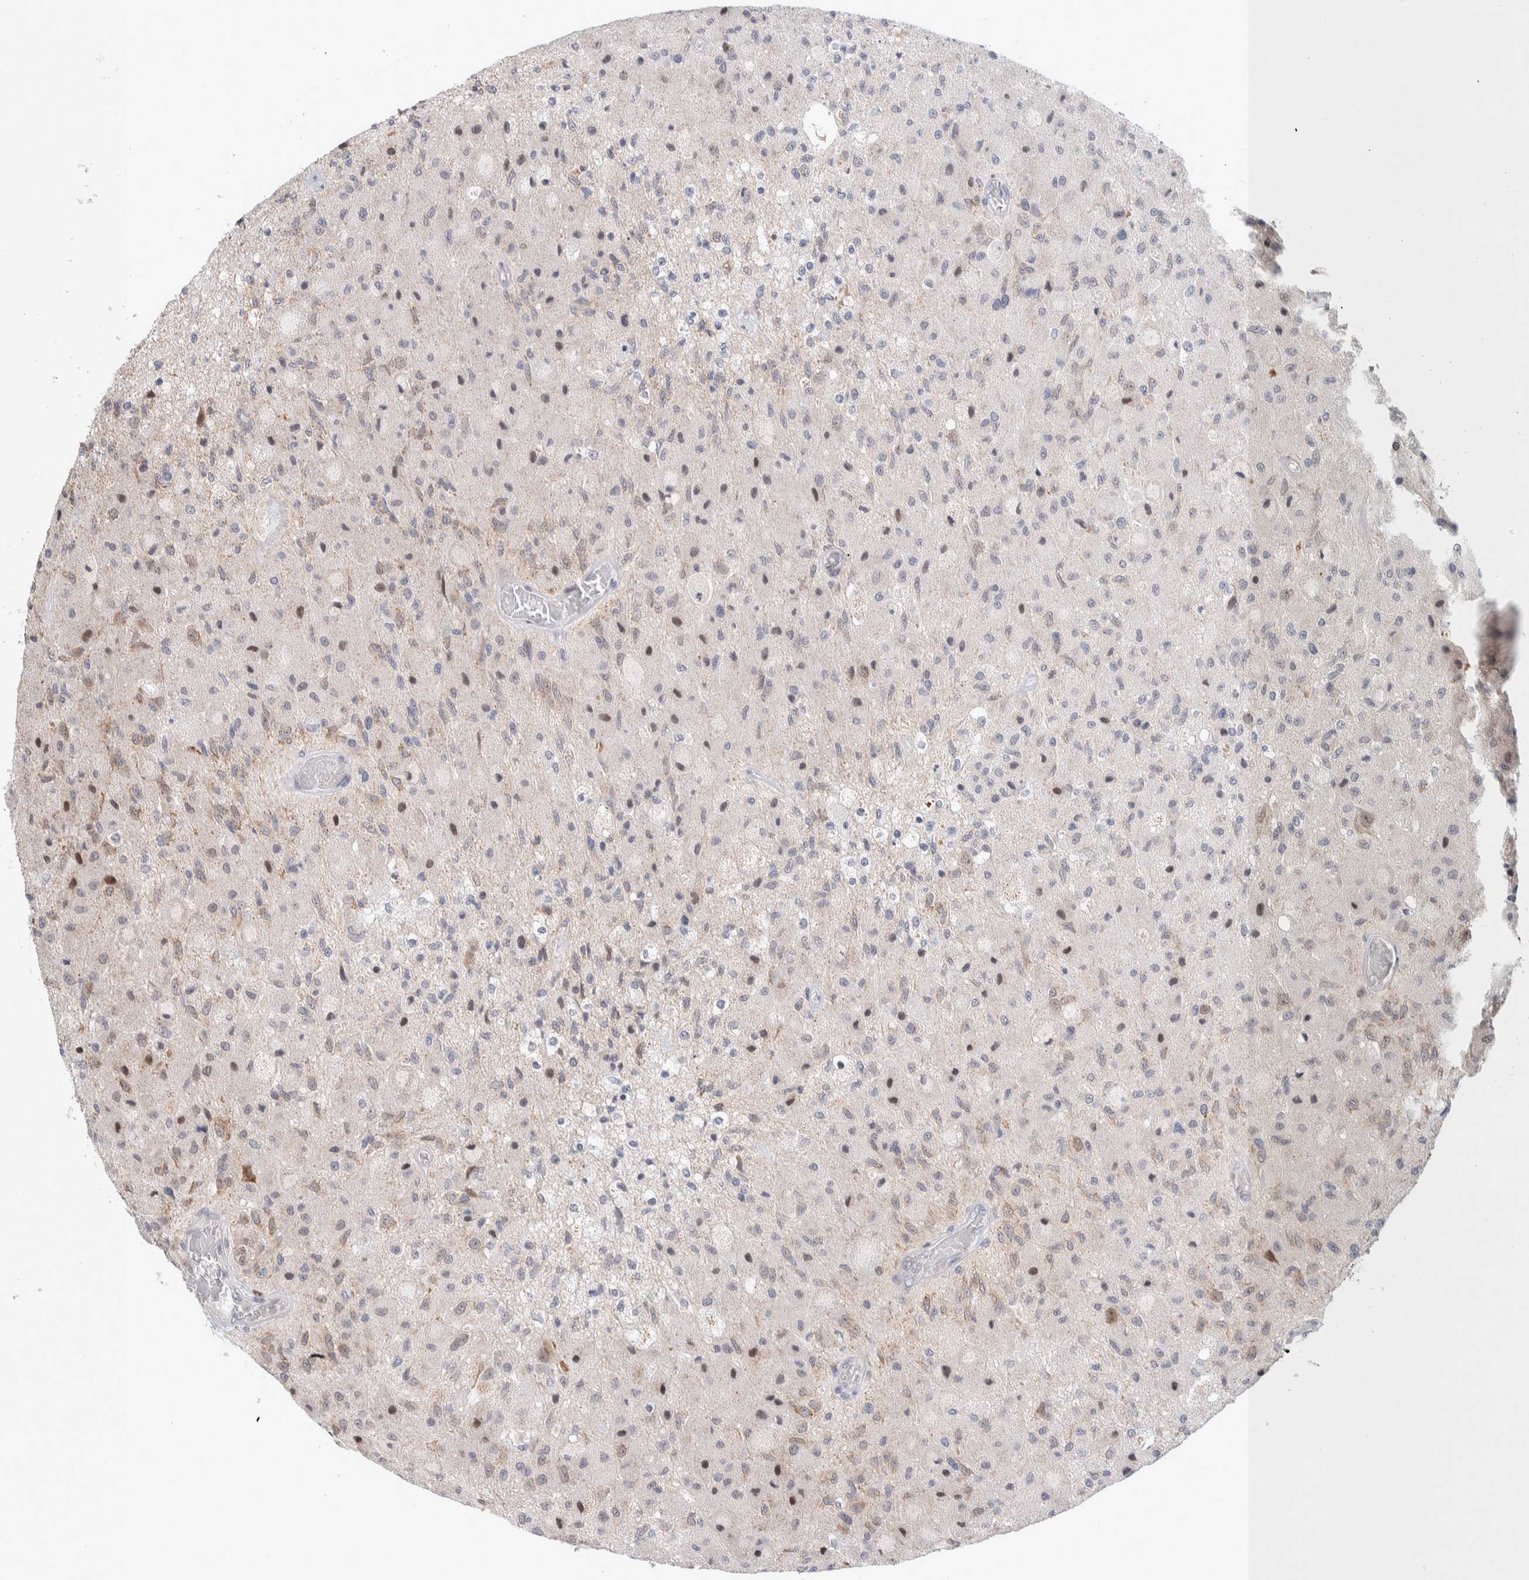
{"staining": {"intensity": "weak", "quantity": "<25%", "location": "cytoplasmic/membranous"}, "tissue": "glioma", "cell_type": "Tumor cells", "image_type": "cancer", "snomed": [{"axis": "morphology", "description": "Normal tissue, NOS"}, {"axis": "morphology", "description": "Glioma, malignant, High grade"}, {"axis": "topography", "description": "Cerebral cortex"}], "caption": "IHC of glioma exhibits no positivity in tumor cells. (DAB IHC, high magnification).", "gene": "CRAT", "patient": {"sex": "male", "age": 77}}